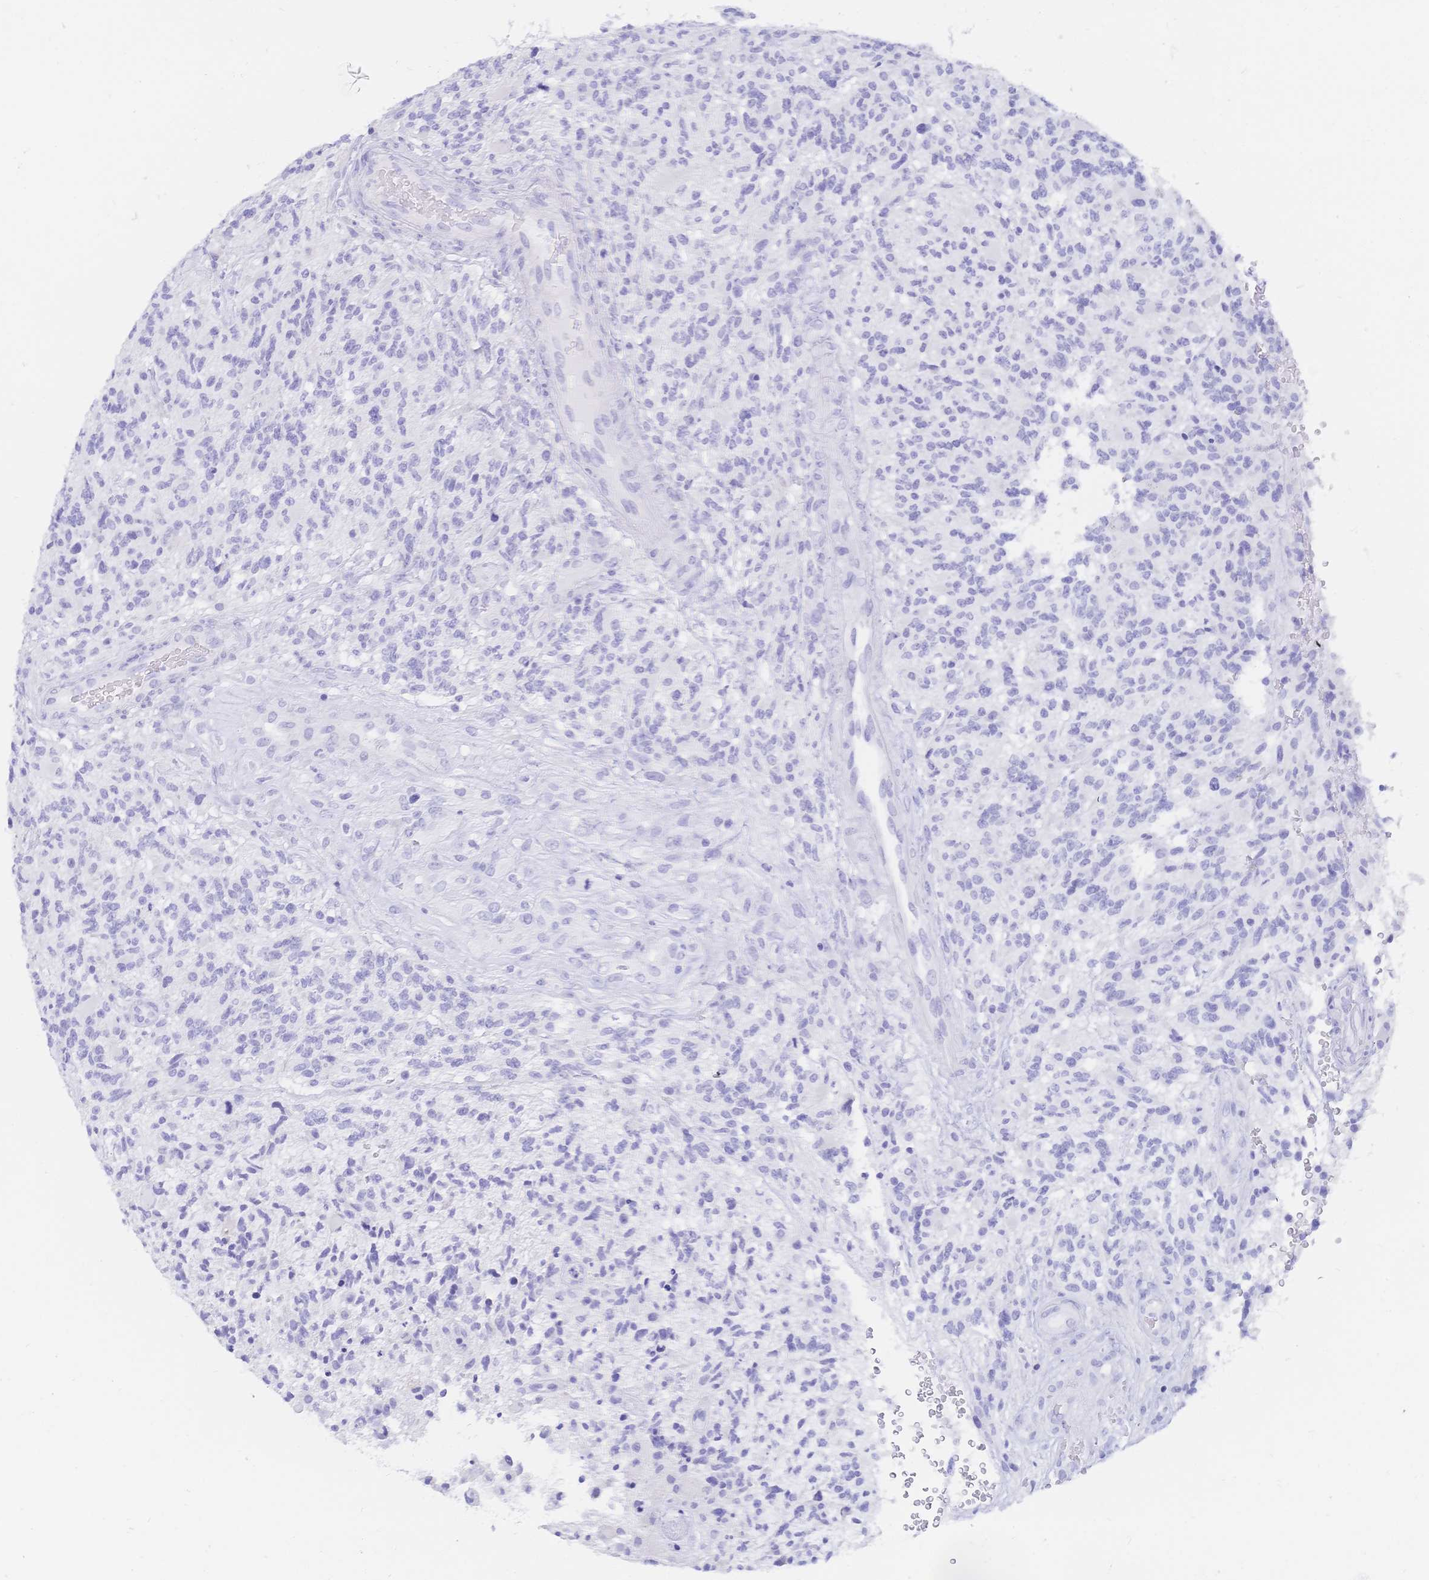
{"staining": {"intensity": "negative", "quantity": "none", "location": "none"}, "tissue": "glioma", "cell_type": "Tumor cells", "image_type": "cancer", "snomed": [{"axis": "morphology", "description": "Glioma, malignant, High grade"}, {"axis": "topography", "description": "Brain"}], "caption": "An immunohistochemistry (IHC) histopathology image of malignant high-grade glioma is shown. There is no staining in tumor cells of malignant high-grade glioma.", "gene": "MEP1B", "patient": {"sex": "female", "age": 71}}